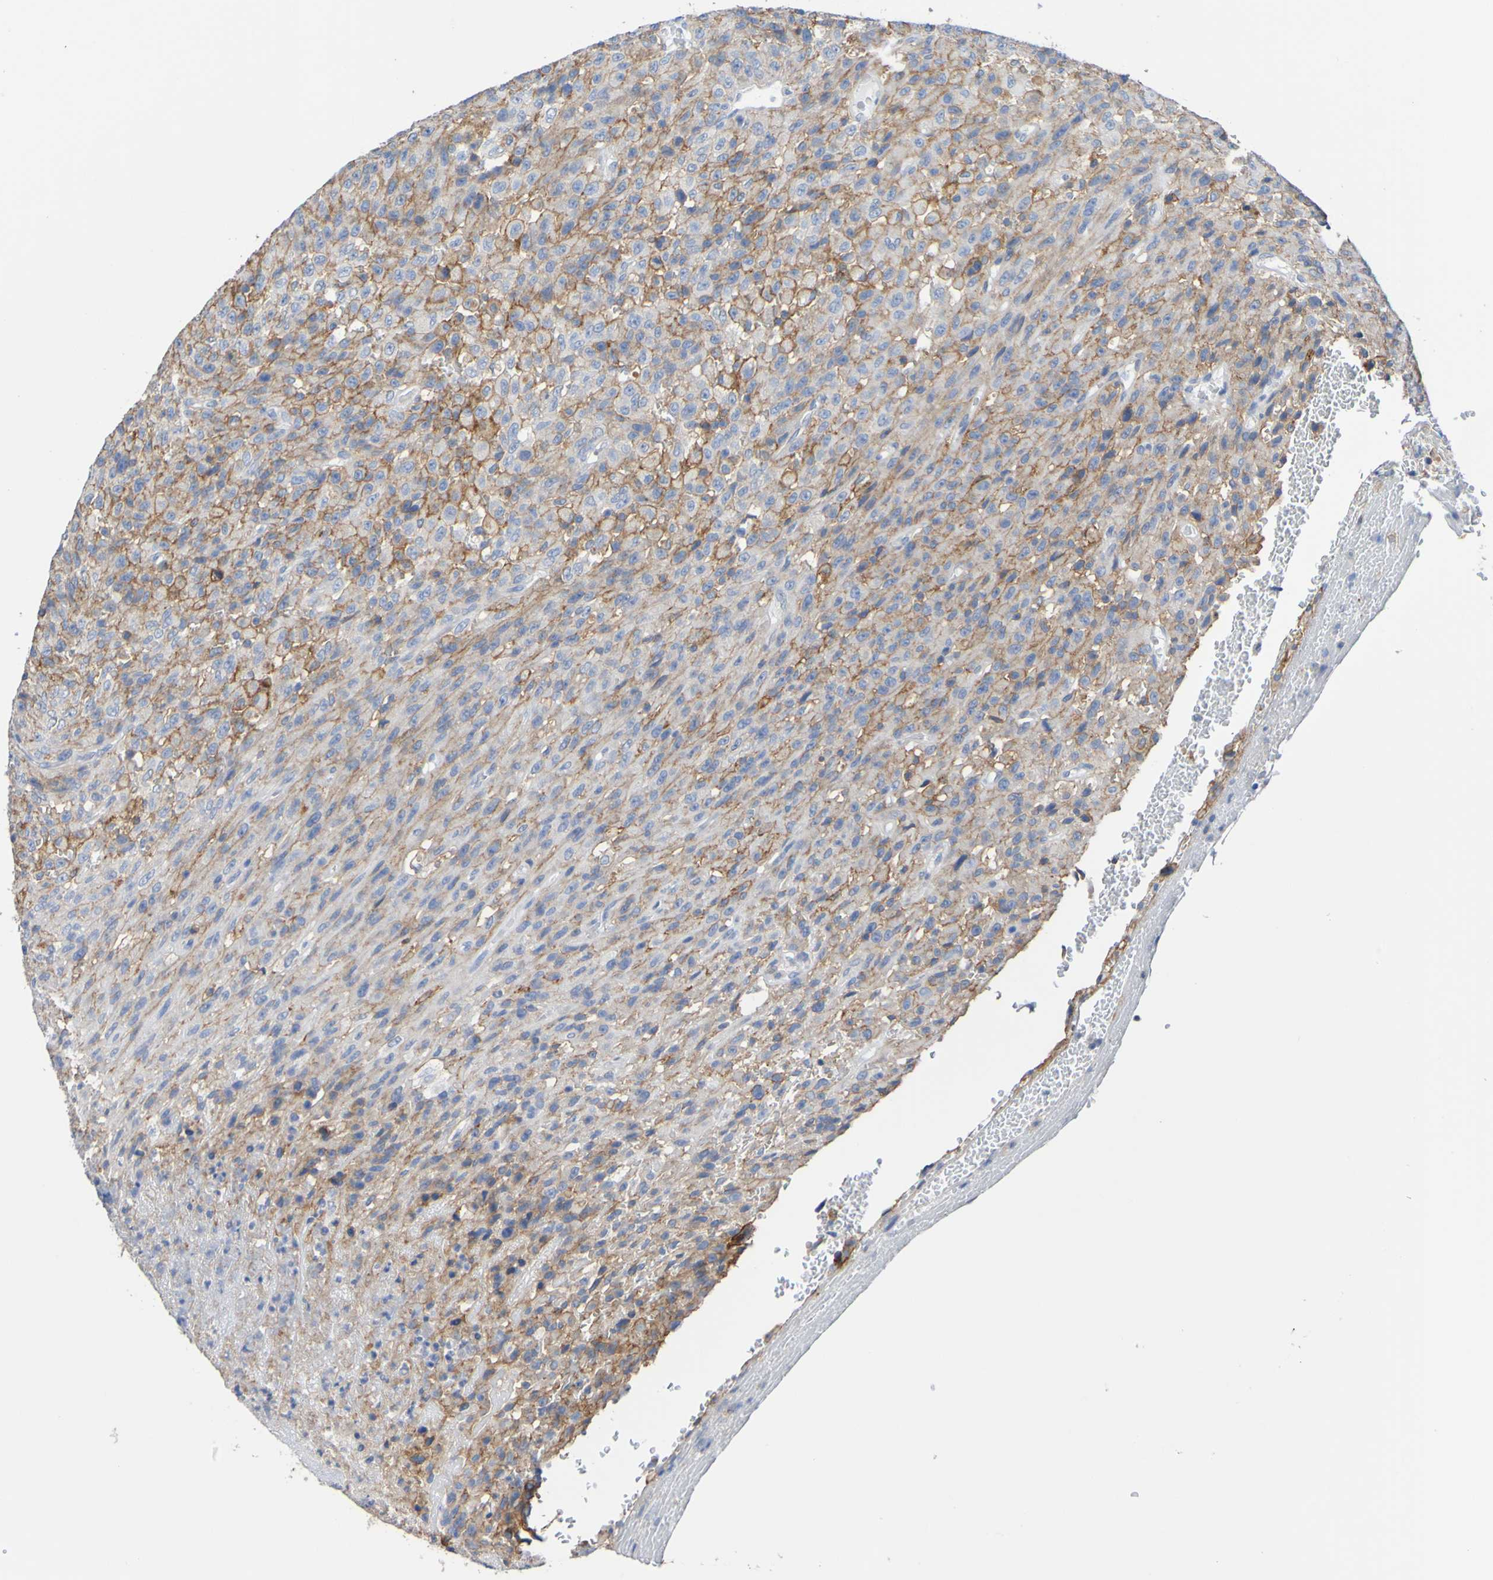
{"staining": {"intensity": "moderate", "quantity": "25%-75%", "location": "cytoplasmic/membranous"}, "tissue": "urothelial cancer", "cell_type": "Tumor cells", "image_type": "cancer", "snomed": [{"axis": "morphology", "description": "Urothelial carcinoma, High grade"}, {"axis": "topography", "description": "Urinary bladder"}], "caption": "Immunohistochemical staining of high-grade urothelial carcinoma shows medium levels of moderate cytoplasmic/membranous protein staining in about 25%-75% of tumor cells.", "gene": "SLC3A2", "patient": {"sex": "male", "age": 66}}